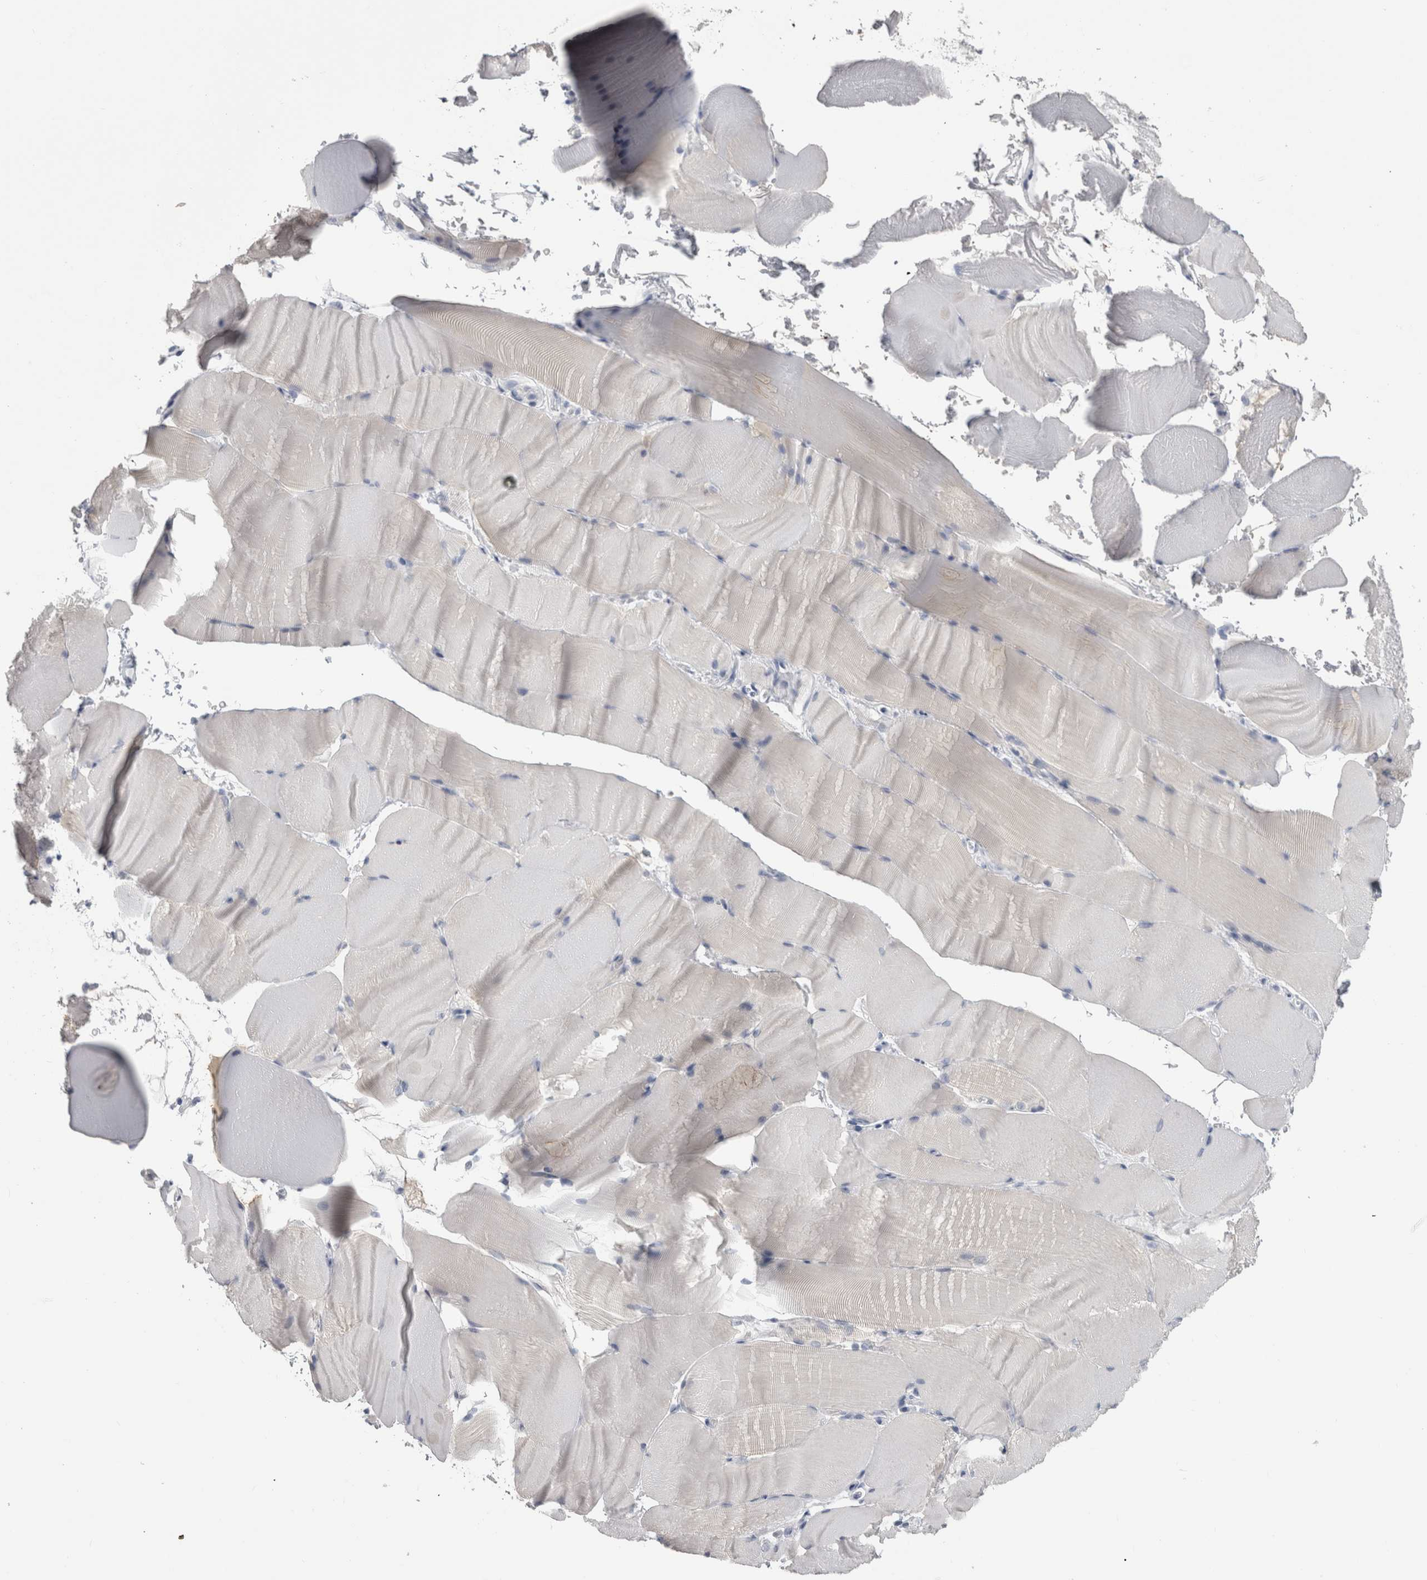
{"staining": {"intensity": "negative", "quantity": "none", "location": "none"}, "tissue": "skeletal muscle", "cell_type": "Myocytes", "image_type": "normal", "snomed": [{"axis": "morphology", "description": "Normal tissue, NOS"}, {"axis": "topography", "description": "Skeletal muscle"}, {"axis": "topography", "description": "Parathyroid gland"}], "caption": "DAB (3,3'-diaminobenzidine) immunohistochemical staining of normal skeletal muscle demonstrates no significant positivity in myocytes.", "gene": "MSMB", "patient": {"sex": "female", "age": 37}}